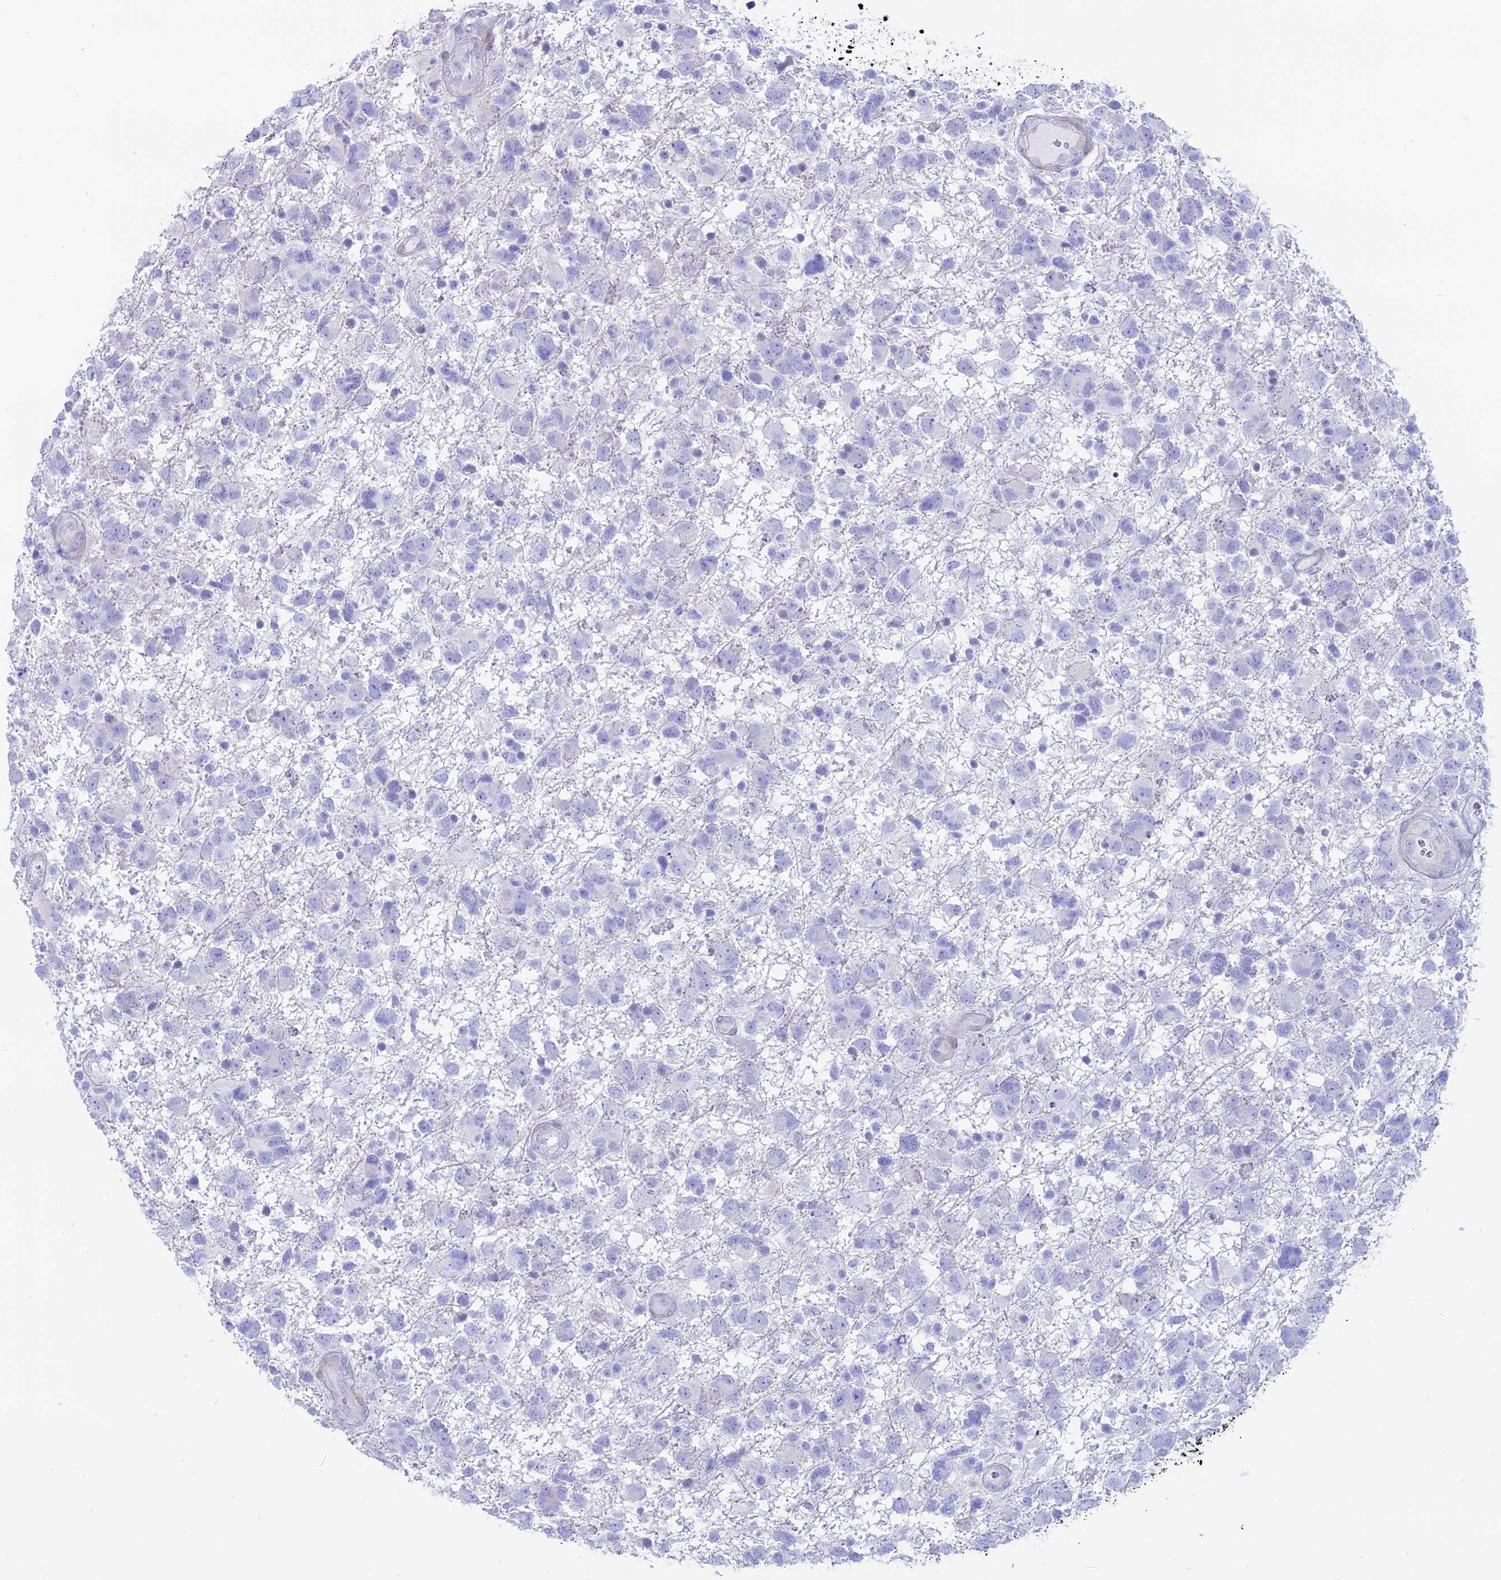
{"staining": {"intensity": "negative", "quantity": "none", "location": "none"}, "tissue": "glioma", "cell_type": "Tumor cells", "image_type": "cancer", "snomed": [{"axis": "morphology", "description": "Glioma, malignant, High grade"}, {"axis": "topography", "description": "Brain"}], "caption": "Immunohistochemical staining of malignant glioma (high-grade) reveals no significant staining in tumor cells.", "gene": "OR2AE1", "patient": {"sex": "male", "age": 61}}